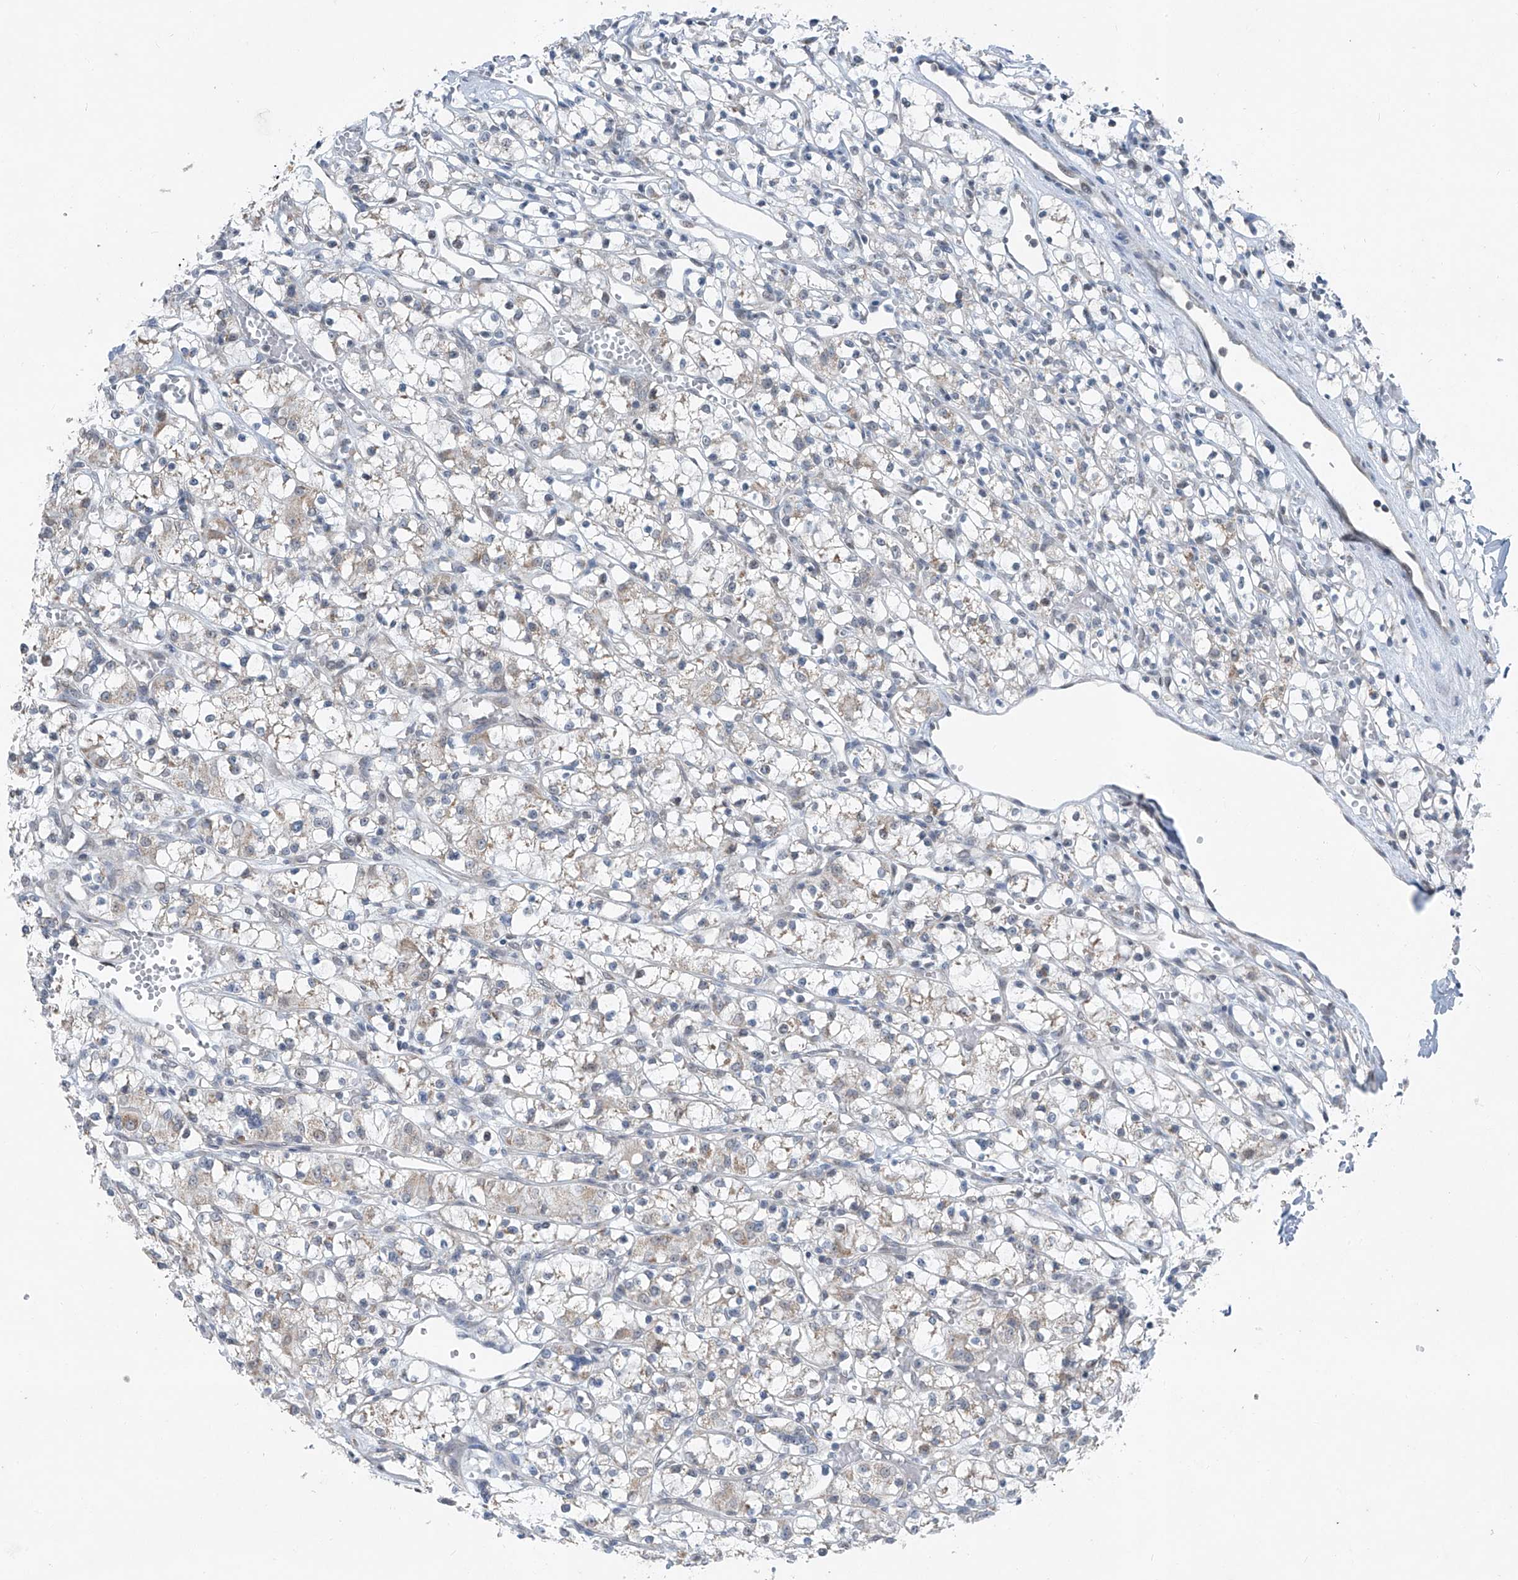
{"staining": {"intensity": "weak", "quantity": "<25%", "location": "cytoplasmic/membranous"}, "tissue": "renal cancer", "cell_type": "Tumor cells", "image_type": "cancer", "snomed": [{"axis": "morphology", "description": "Adenocarcinoma, NOS"}, {"axis": "topography", "description": "Kidney"}], "caption": "Immunohistochemistry of adenocarcinoma (renal) exhibits no expression in tumor cells.", "gene": "DYRK1B", "patient": {"sex": "female", "age": 59}}